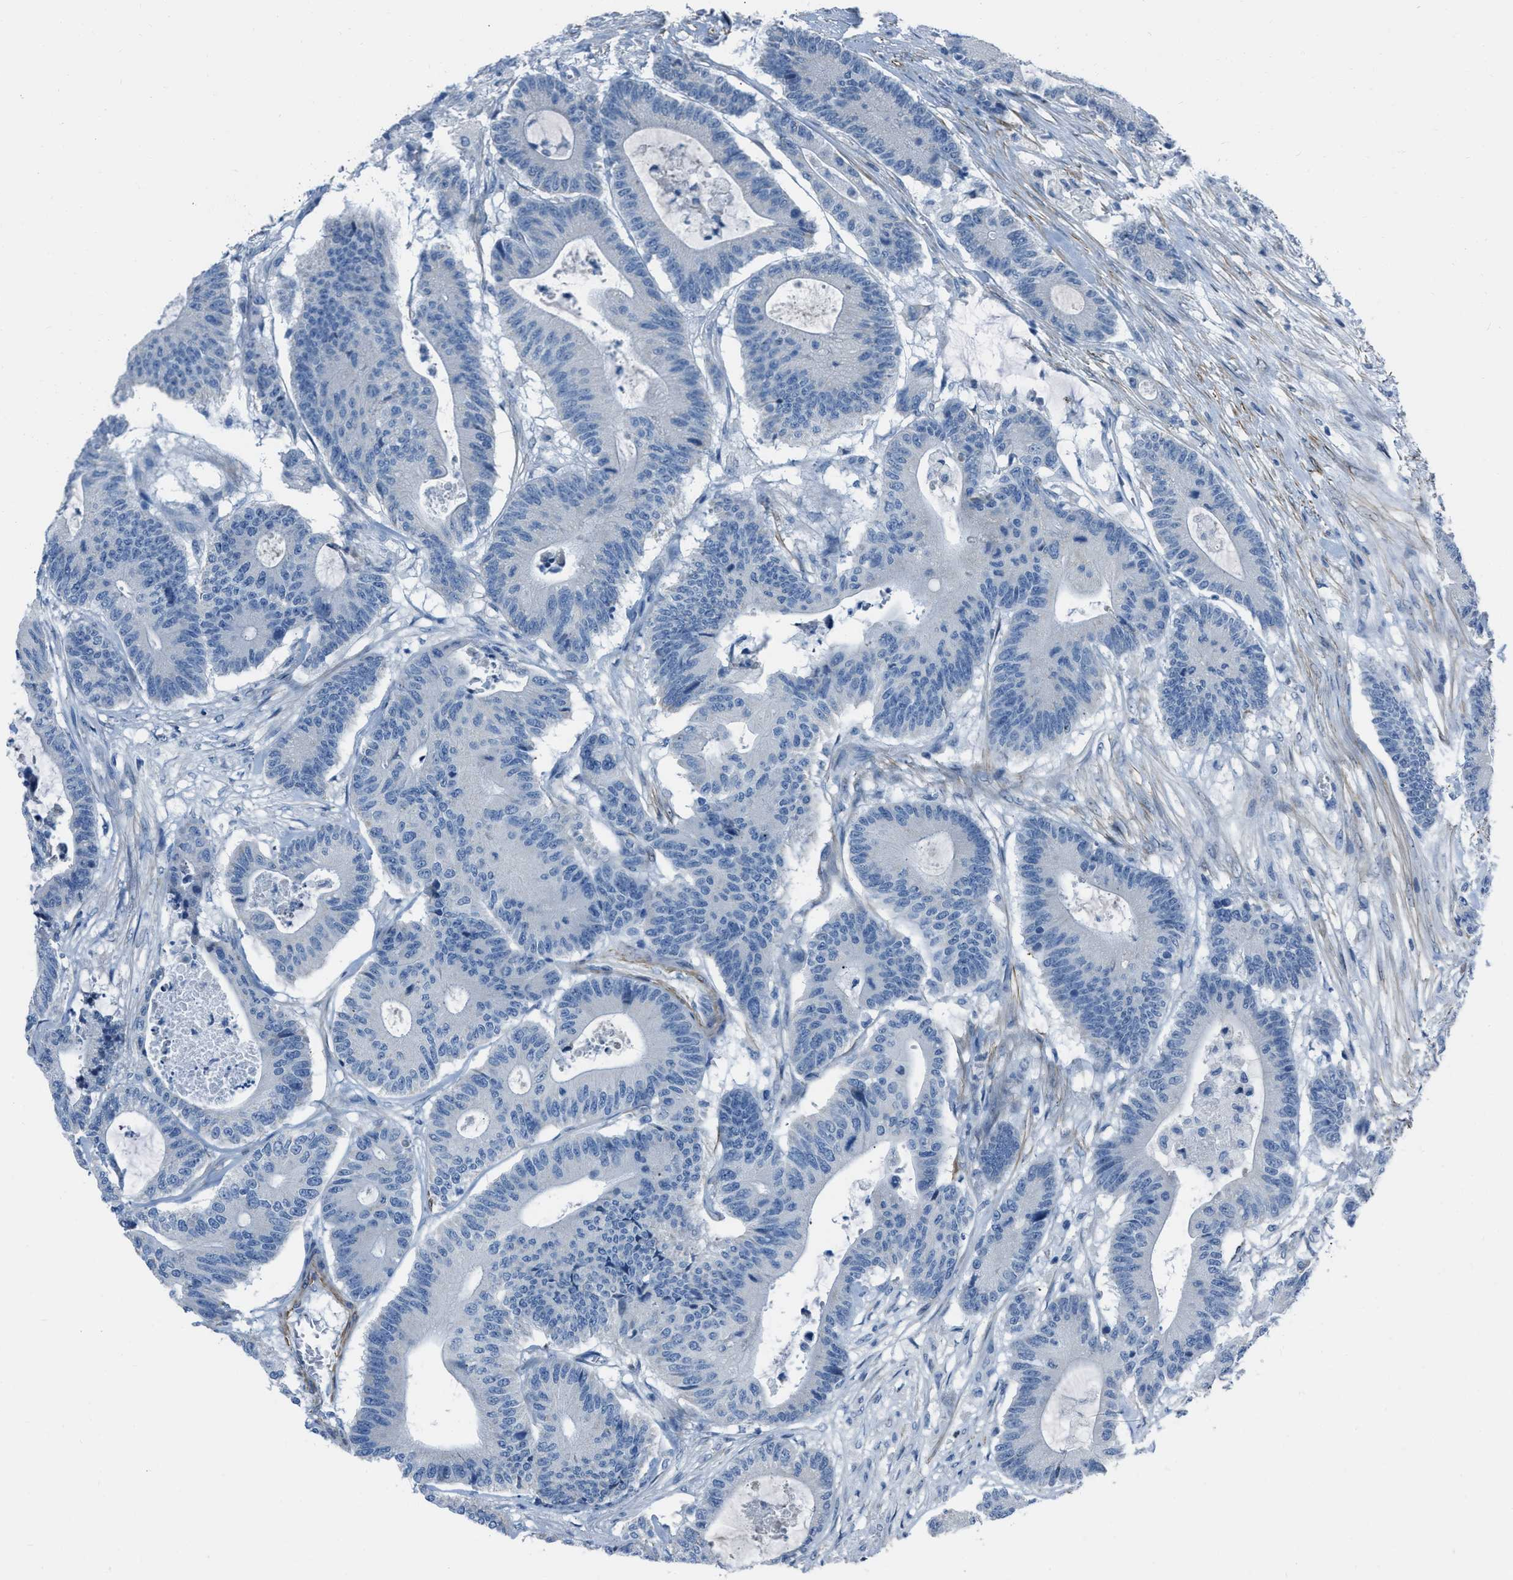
{"staining": {"intensity": "negative", "quantity": "none", "location": "none"}, "tissue": "colorectal cancer", "cell_type": "Tumor cells", "image_type": "cancer", "snomed": [{"axis": "morphology", "description": "Adenocarcinoma, NOS"}, {"axis": "topography", "description": "Colon"}], "caption": "This is an immunohistochemistry photomicrograph of adenocarcinoma (colorectal). There is no staining in tumor cells.", "gene": "SPATC1L", "patient": {"sex": "female", "age": 84}}